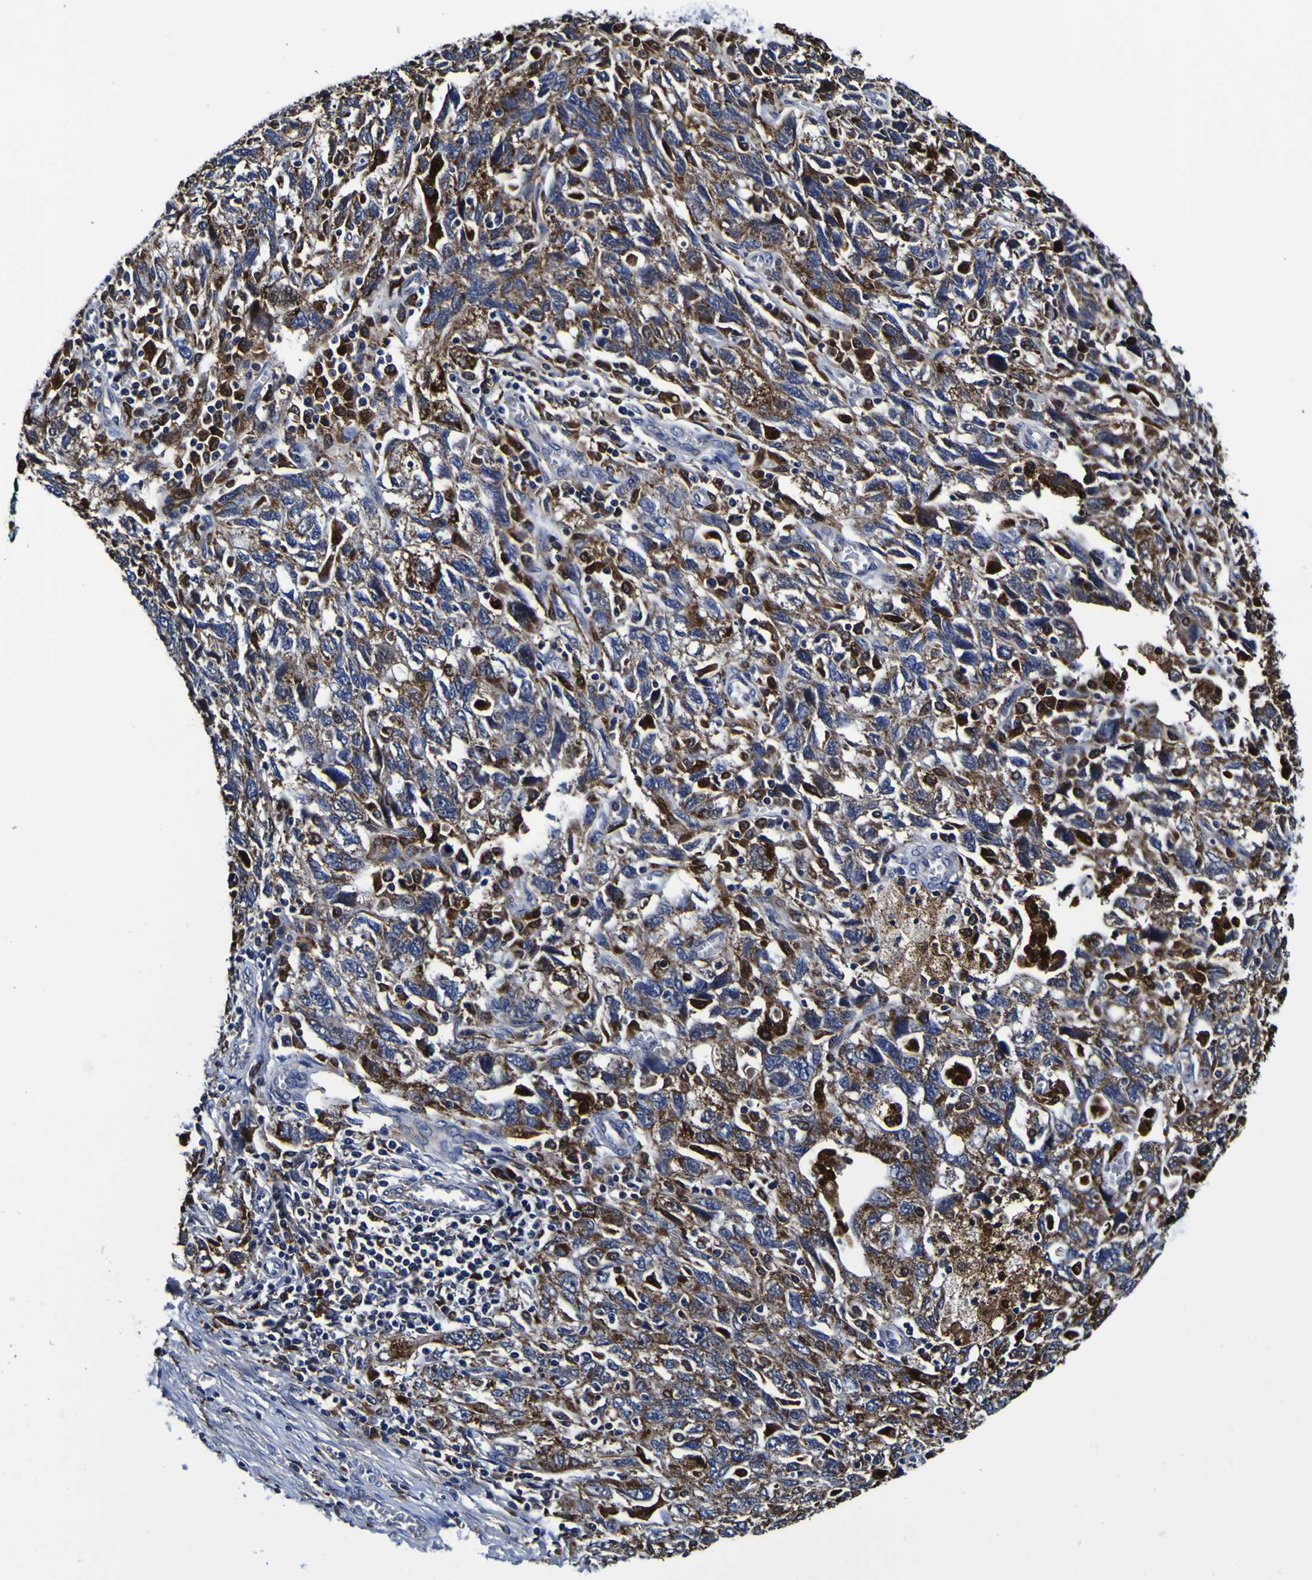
{"staining": {"intensity": "moderate", "quantity": "25%-75%", "location": "cytoplasmic/membranous"}, "tissue": "ovarian cancer", "cell_type": "Tumor cells", "image_type": "cancer", "snomed": [{"axis": "morphology", "description": "Carcinoma, NOS"}, {"axis": "morphology", "description": "Cystadenocarcinoma, serous, NOS"}, {"axis": "topography", "description": "Ovary"}], "caption": "Ovarian cancer stained for a protein (brown) shows moderate cytoplasmic/membranous positive positivity in approximately 25%-75% of tumor cells.", "gene": "GPX1", "patient": {"sex": "female", "age": 69}}